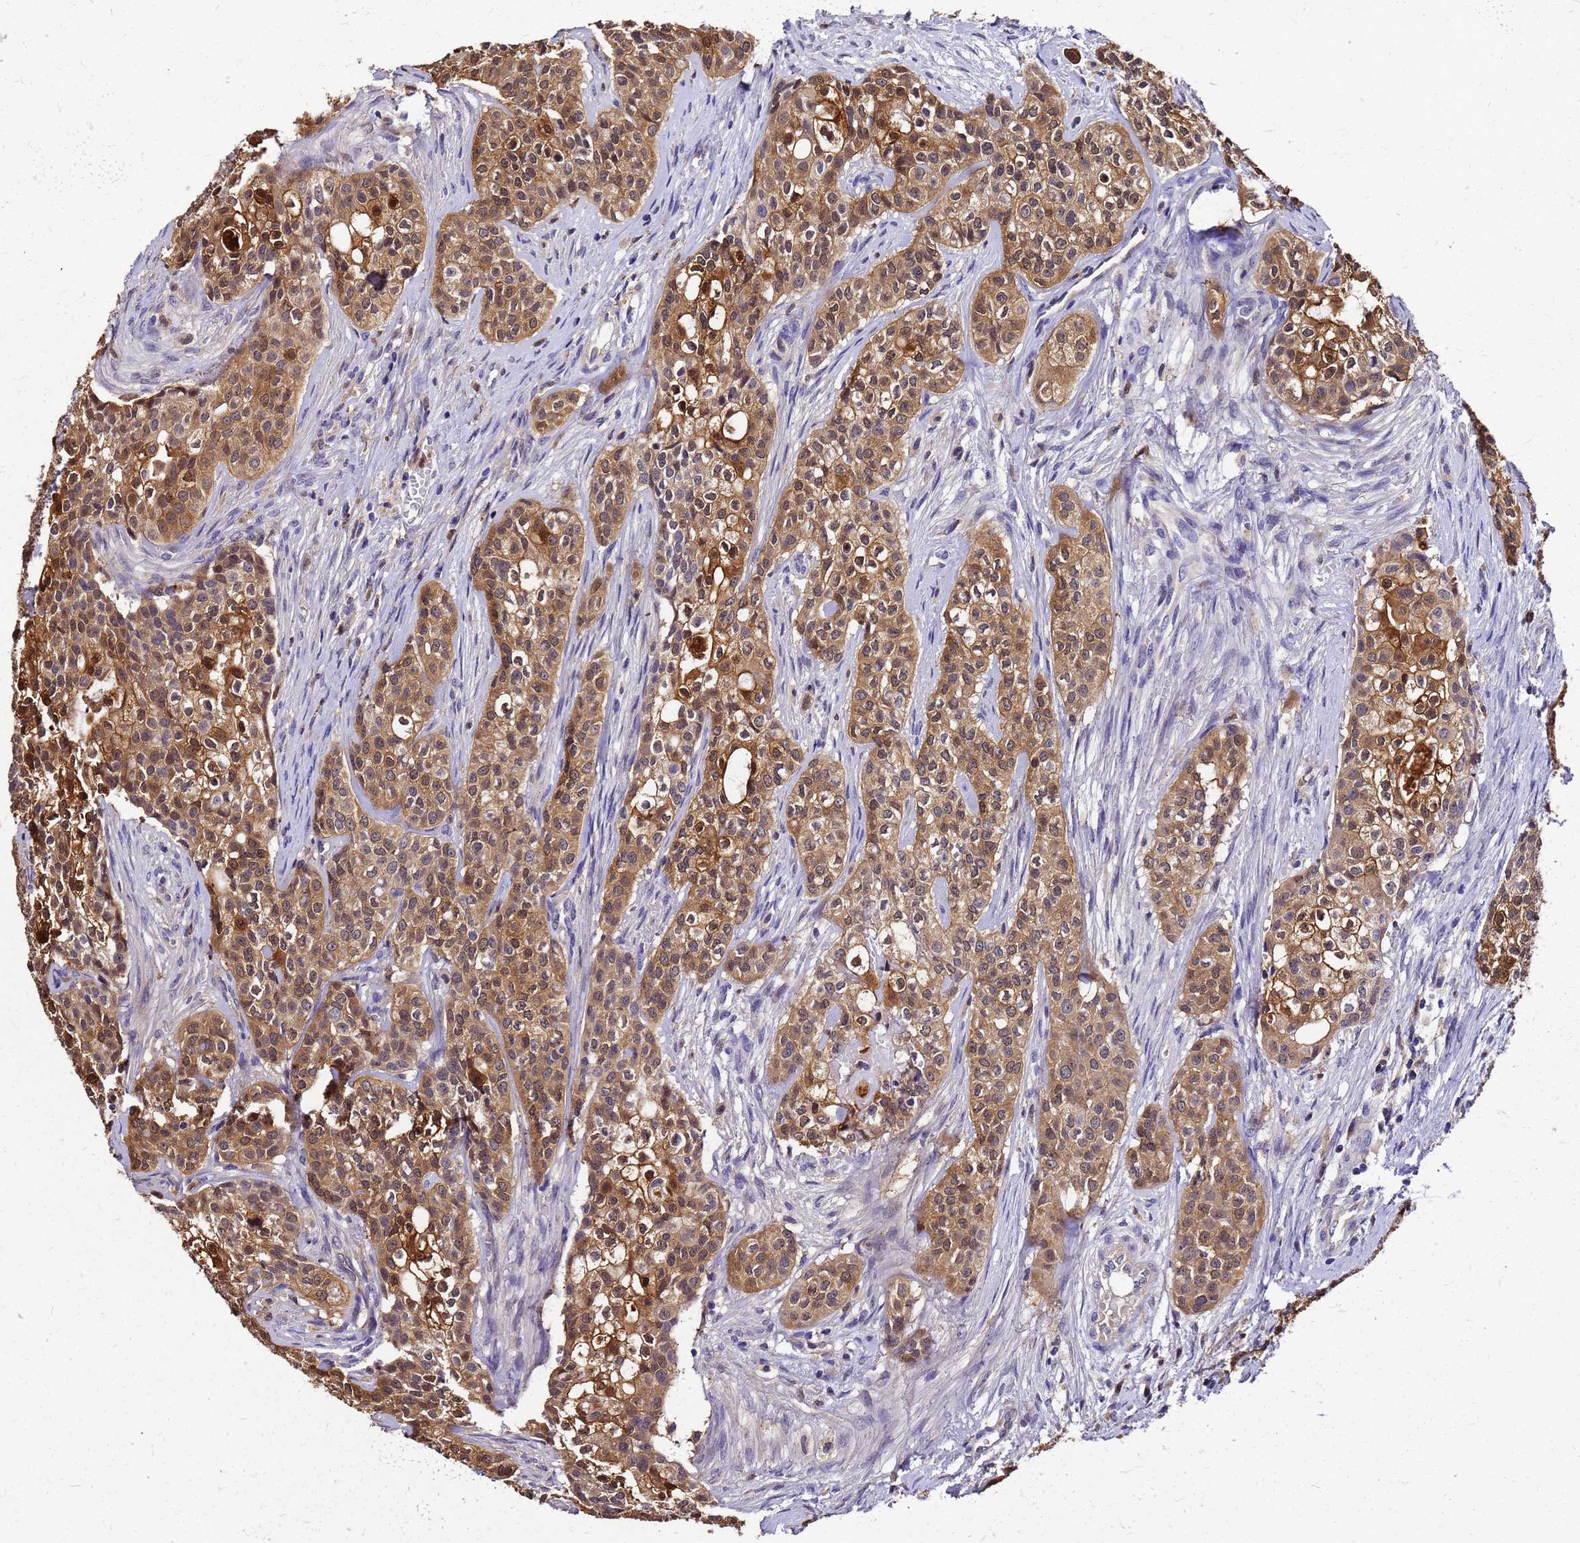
{"staining": {"intensity": "moderate", "quantity": ">75%", "location": "cytoplasmic/membranous,nuclear"}, "tissue": "head and neck cancer", "cell_type": "Tumor cells", "image_type": "cancer", "snomed": [{"axis": "morphology", "description": "Adenocarcinoma, NOS"}, {"axis": "topography", "description": "Head-Neck"}], "caption": "Adenocarcinoma (head and neck) stained with immunohistochemistry displays moderate cytoplasmic/membranous and nuclear expression in about >75% of tumor cells.", "gene": "S100A11", "patient": {"sex": "male", "age": 81}}